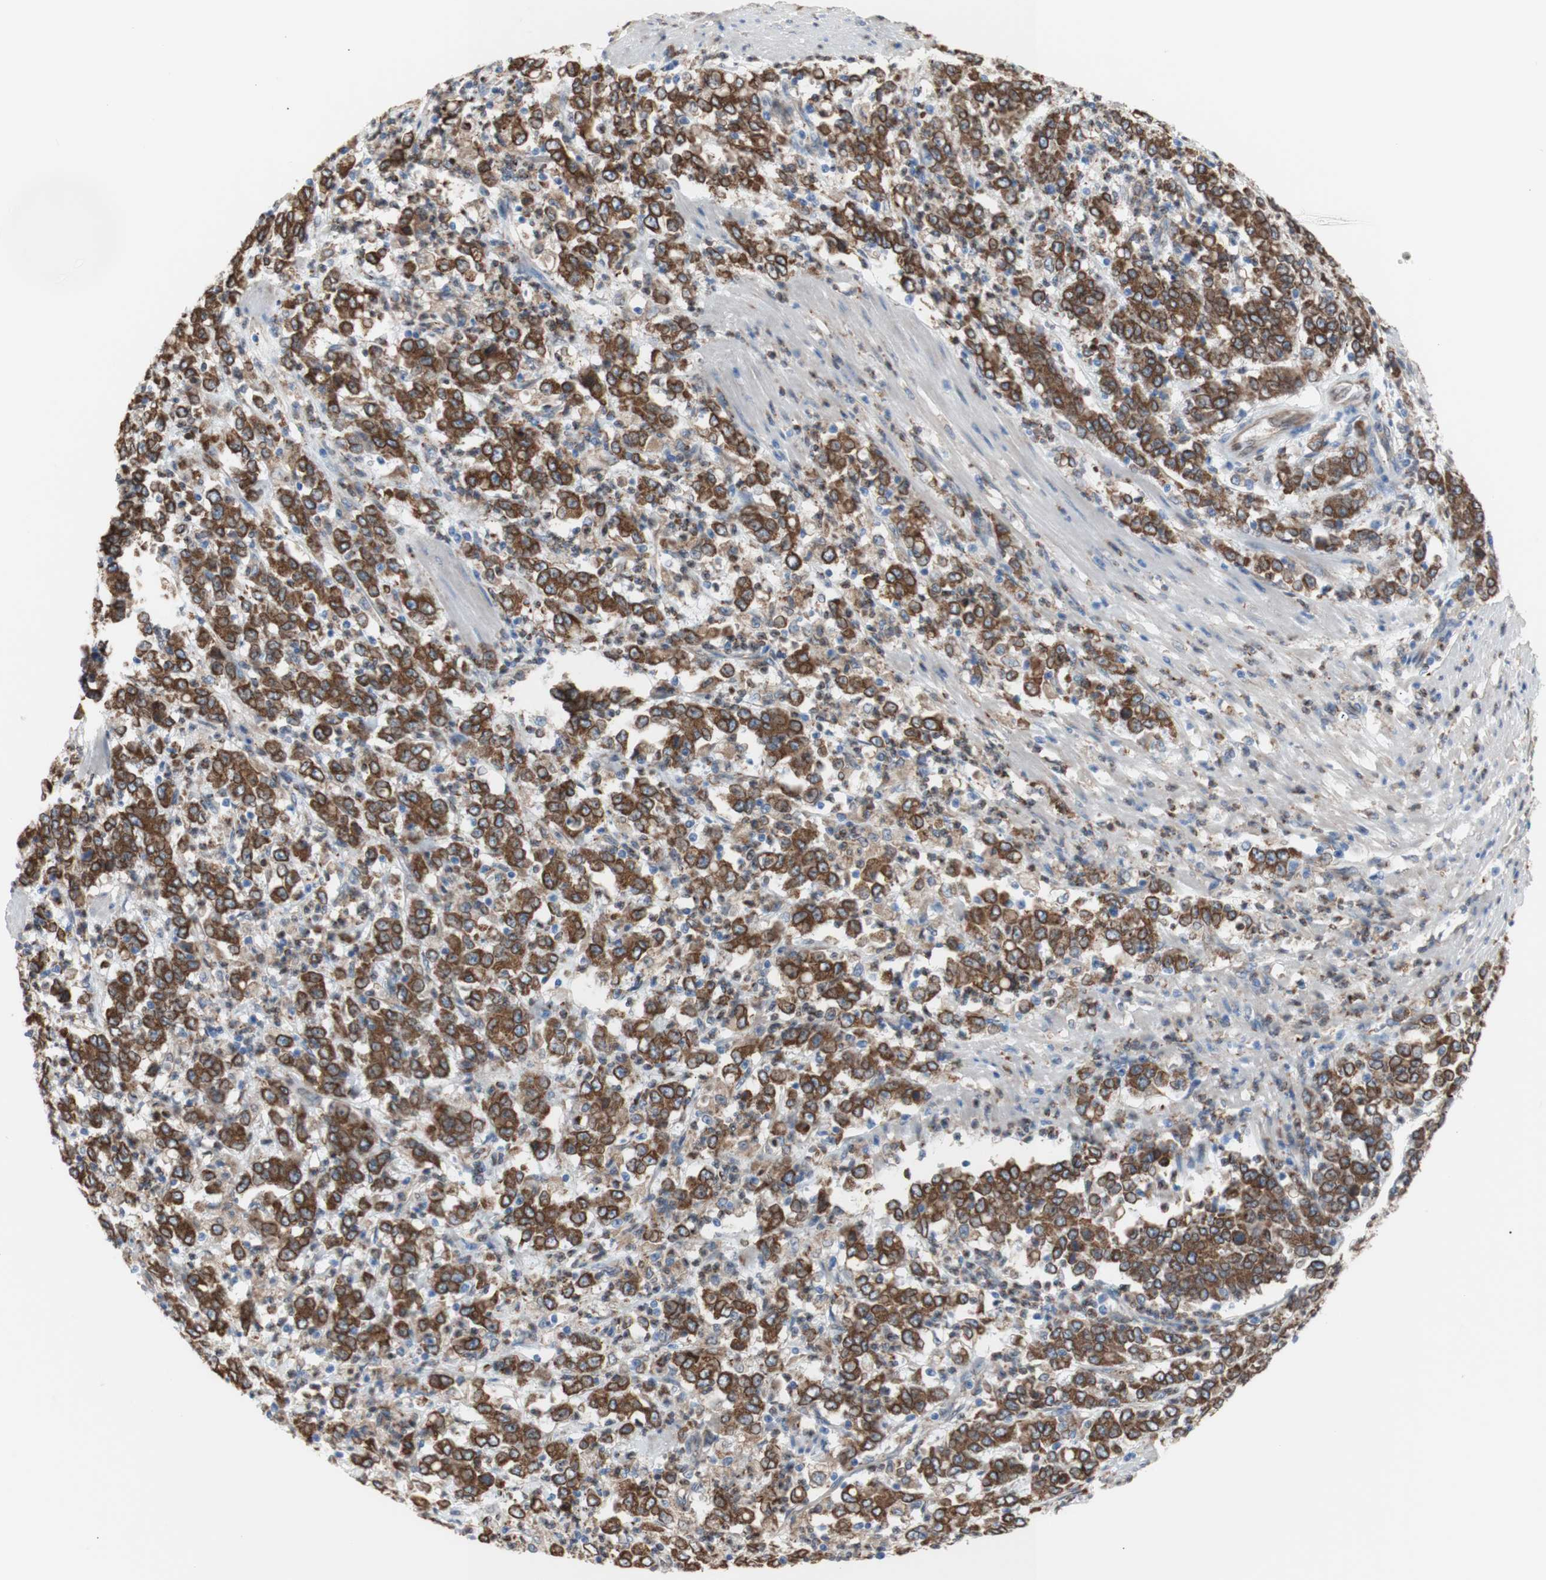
{"staining": {"intensity": "strong", "quantity": ">75%", "location": "cytoplasmic/membranous"}, "tissue": "stomach cancer", "cell_type": "Tumor cells", "image_type": "cancer", "snomed": [{"axis": "morphology", "description": "Adenocarcinoma, NOS"}, {"axis": "topography", "description": "Stomach, lower"}], "caption": "DAB (3,3'-diaminobenzidine) immunohistochemical staining of human stomach cancer exhibits strong cytoplasmic/membranous protein expression in approximately >75% of tumor cells.", "gene": "ERLIN1", "patient": {"sex": "female", "age": 71}}